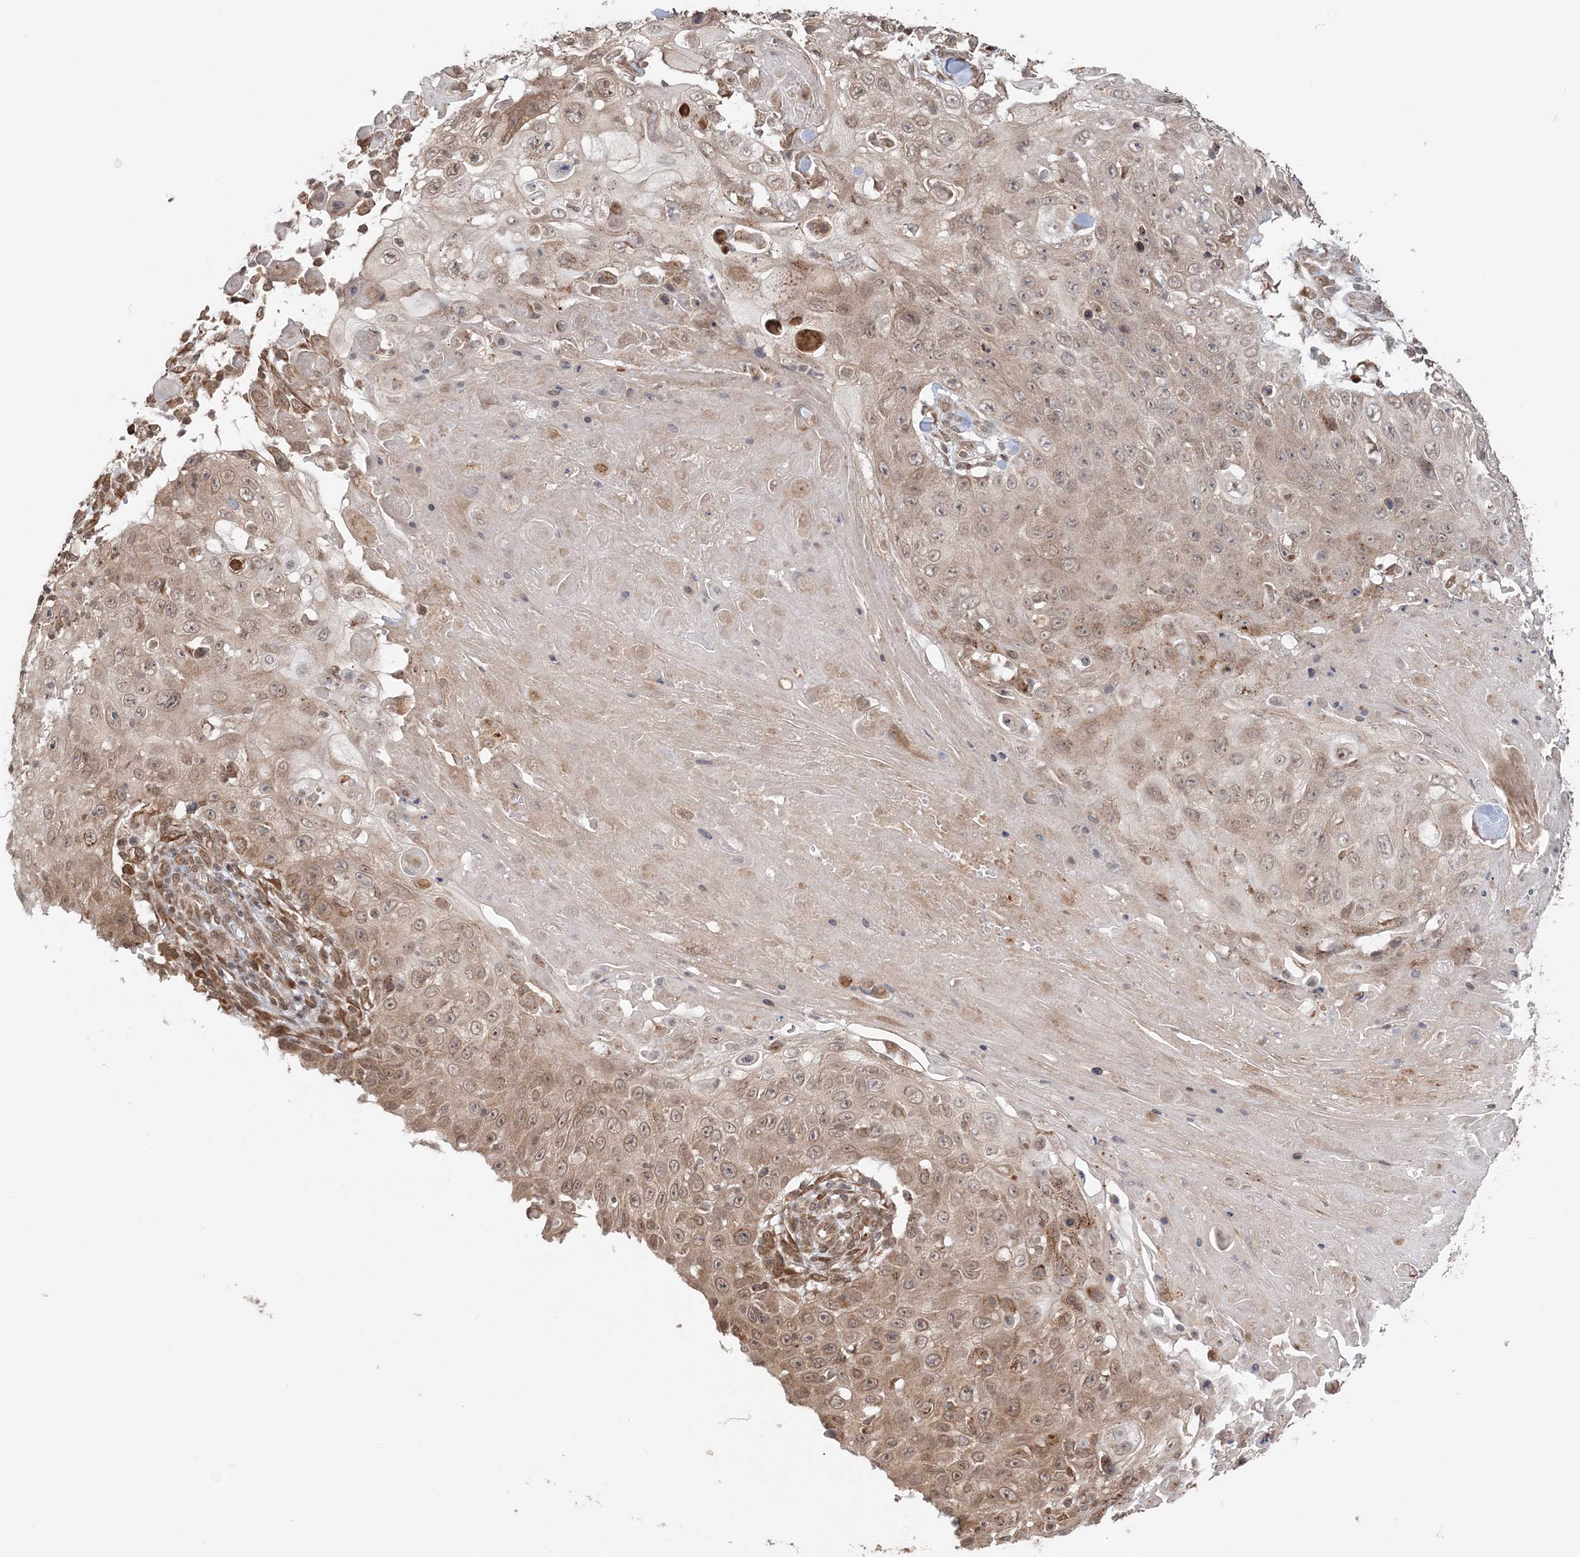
{"staining": {"intensity": "weak", "quantity": ">75%", "location": "cytoplasmic/membranous"}, "tissue": "skin cancer", "cell_type": "Tumor cells", "image_type": "cancer", "snomed": [{"axis": "morphology", "description": "Squamous cell carcinoma, NOS"}, {"axis": "topography", "description": "Skin"}], "caption": "Protein expression analysis of skin cancer (squamous cell carcinoma) displays weak cytoplasmic/membranous expression in about >75% of tumor cells.", "gene": "TMED10", "patient": {"sex": "male", "age": 86}}